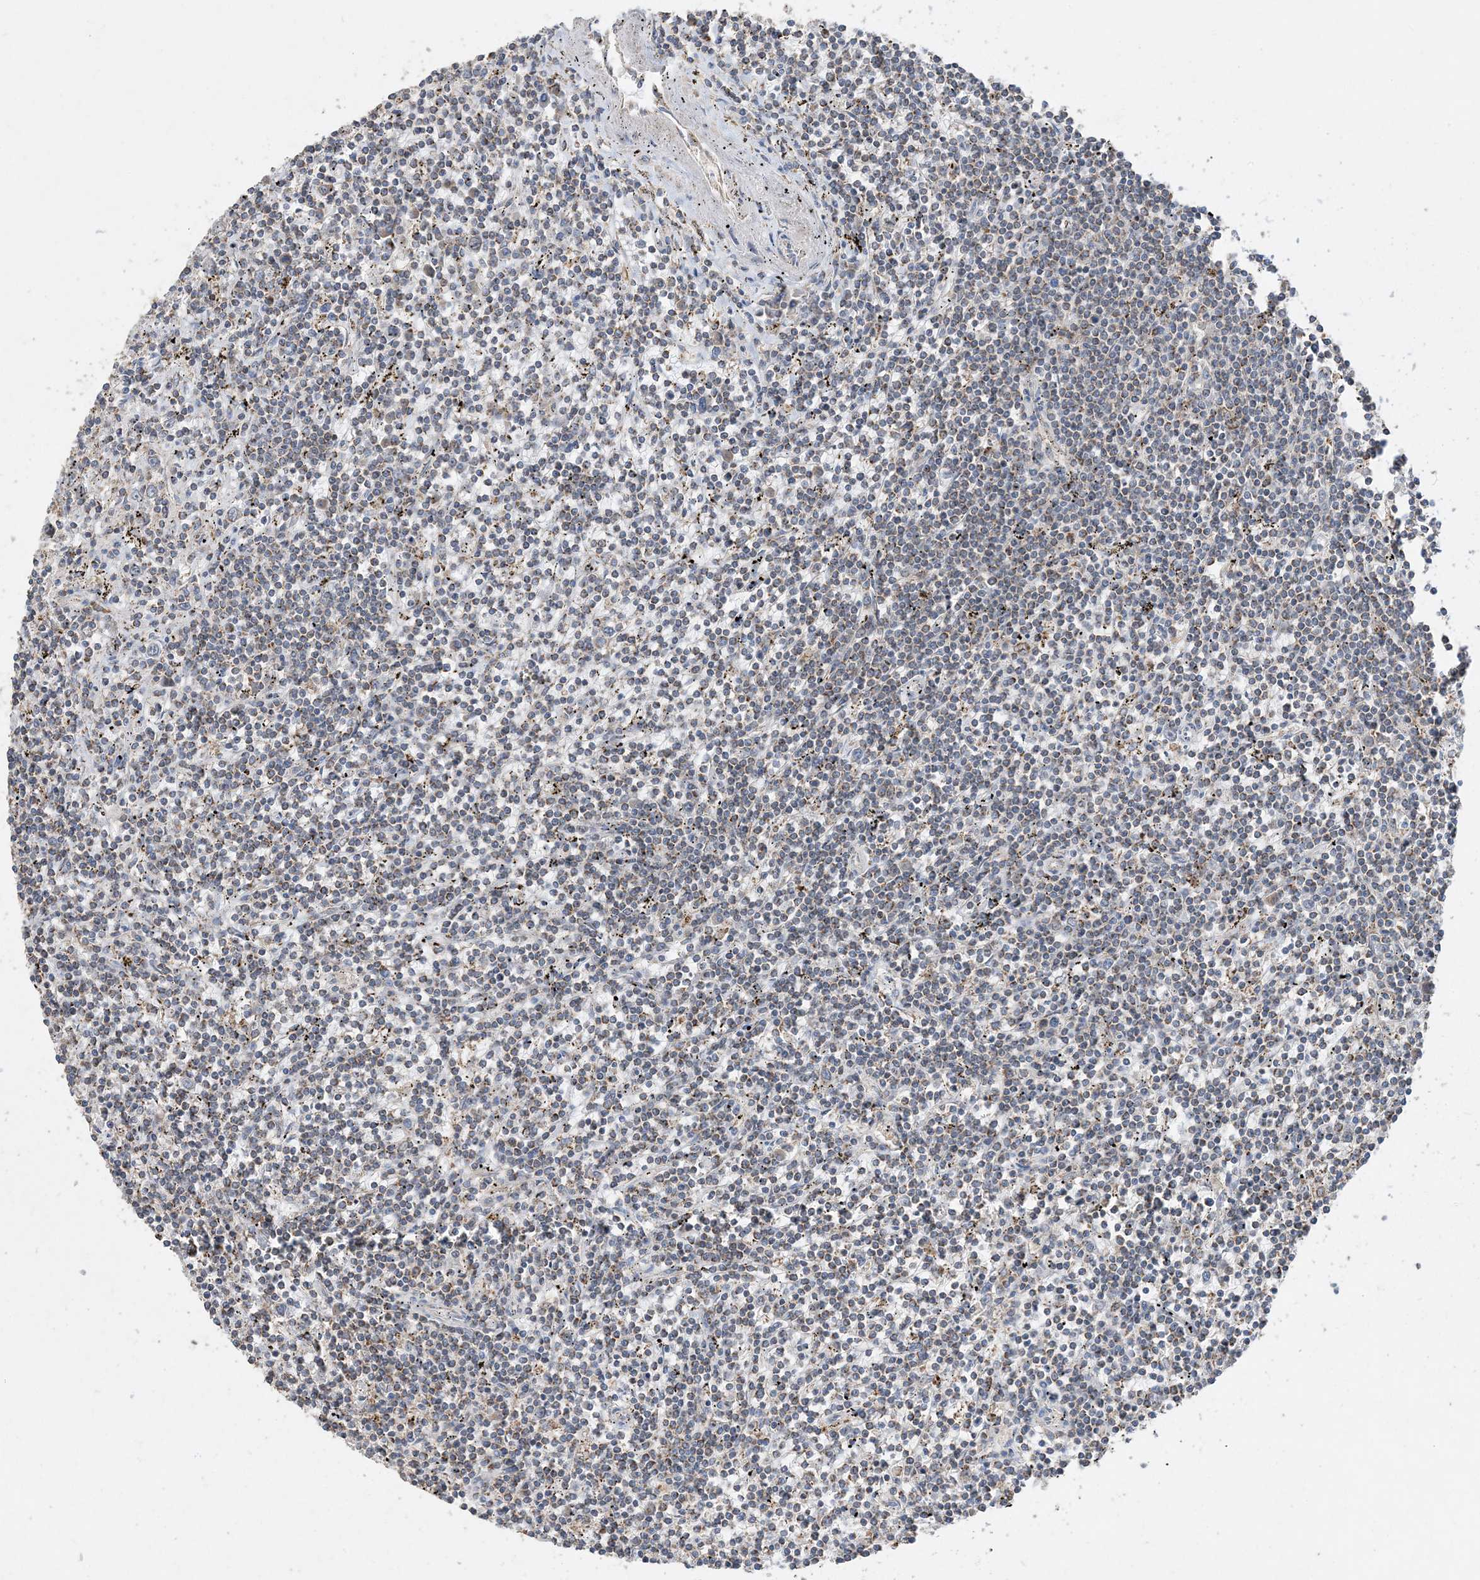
{"staining": {"intensity": "negative", "quantity": "none", "location": "none"}, "tissue": "lymphoma", "cell_type": "Tumor cells", "image_type": "cancer", "snomed": [{"axis": "morphology", "description": "Malignant lymphoma, non-Hodgkin's type, Low grade"}, {"axis": "topography", "description": "Spleen"}], "caption": "This is an IHC histopathology image of human low-grade malignant lymphoma, non-Hodgkin's type. There is no expression in tumor cells.", "gene": "ECHDC1", "patient": {"sex": "male", "age": 76}}